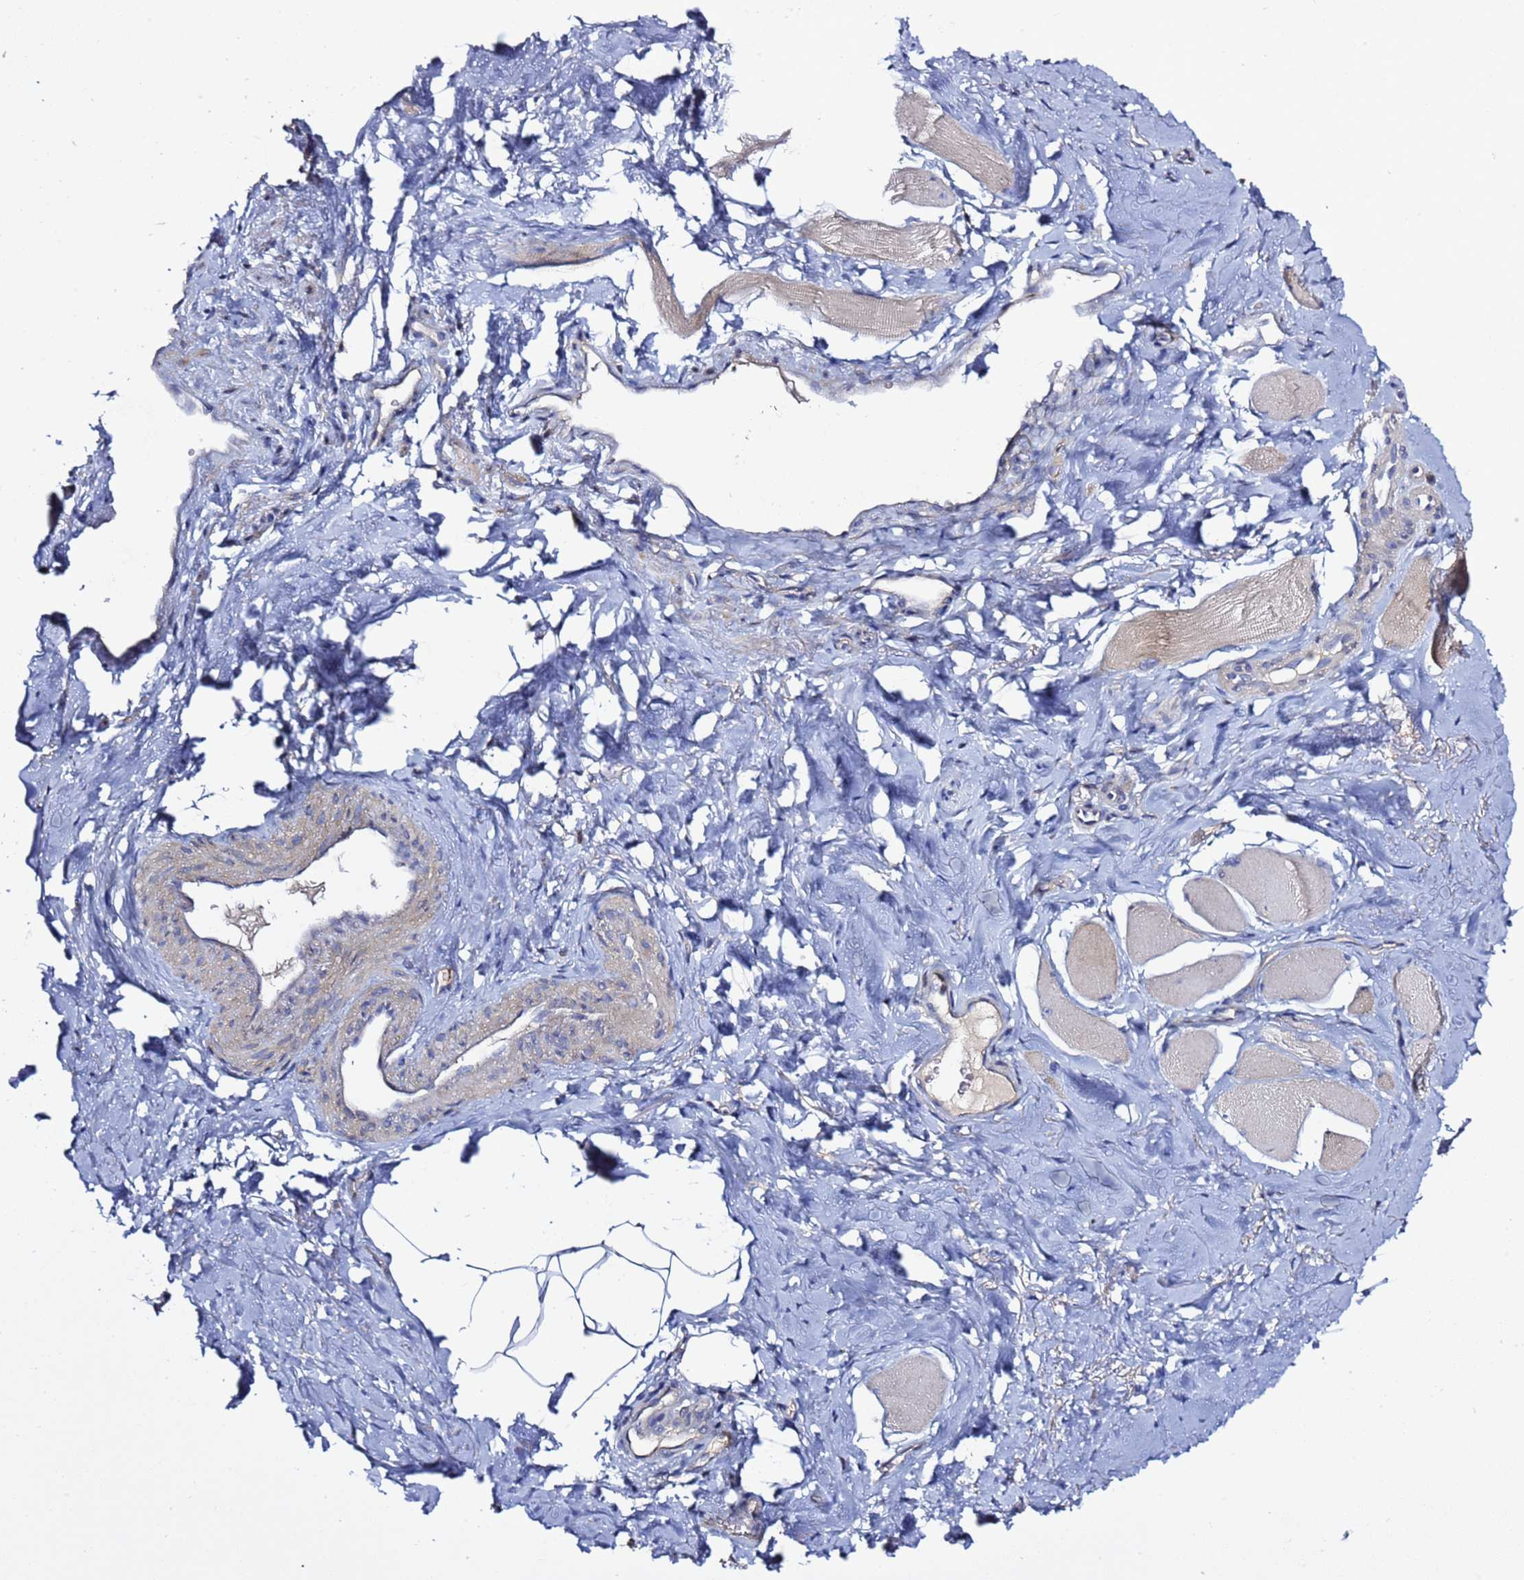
{"staining": {"intensity": "weak", "quantity": "<25%", "location": "cytoplasmic/membranous"}, "tissue": "smooth muscle", "cell_type": "Smooth muscle cells", "image_type": "normal", "snomed": [{"axis": "morphology", "description": "Normal tissue, NOS"}, {"axis": "topography", "description": "Smooth muscle"}, {"axis": "topography", "description": "Peripheral nerve tissue"}], "caption": "IHC image of normal human smooth muscle stained for a protein (brown), which displays no staining in smooth muscle cells.", "gene": "RABL2A", "patient": {"sex": "male", "age": 69}}